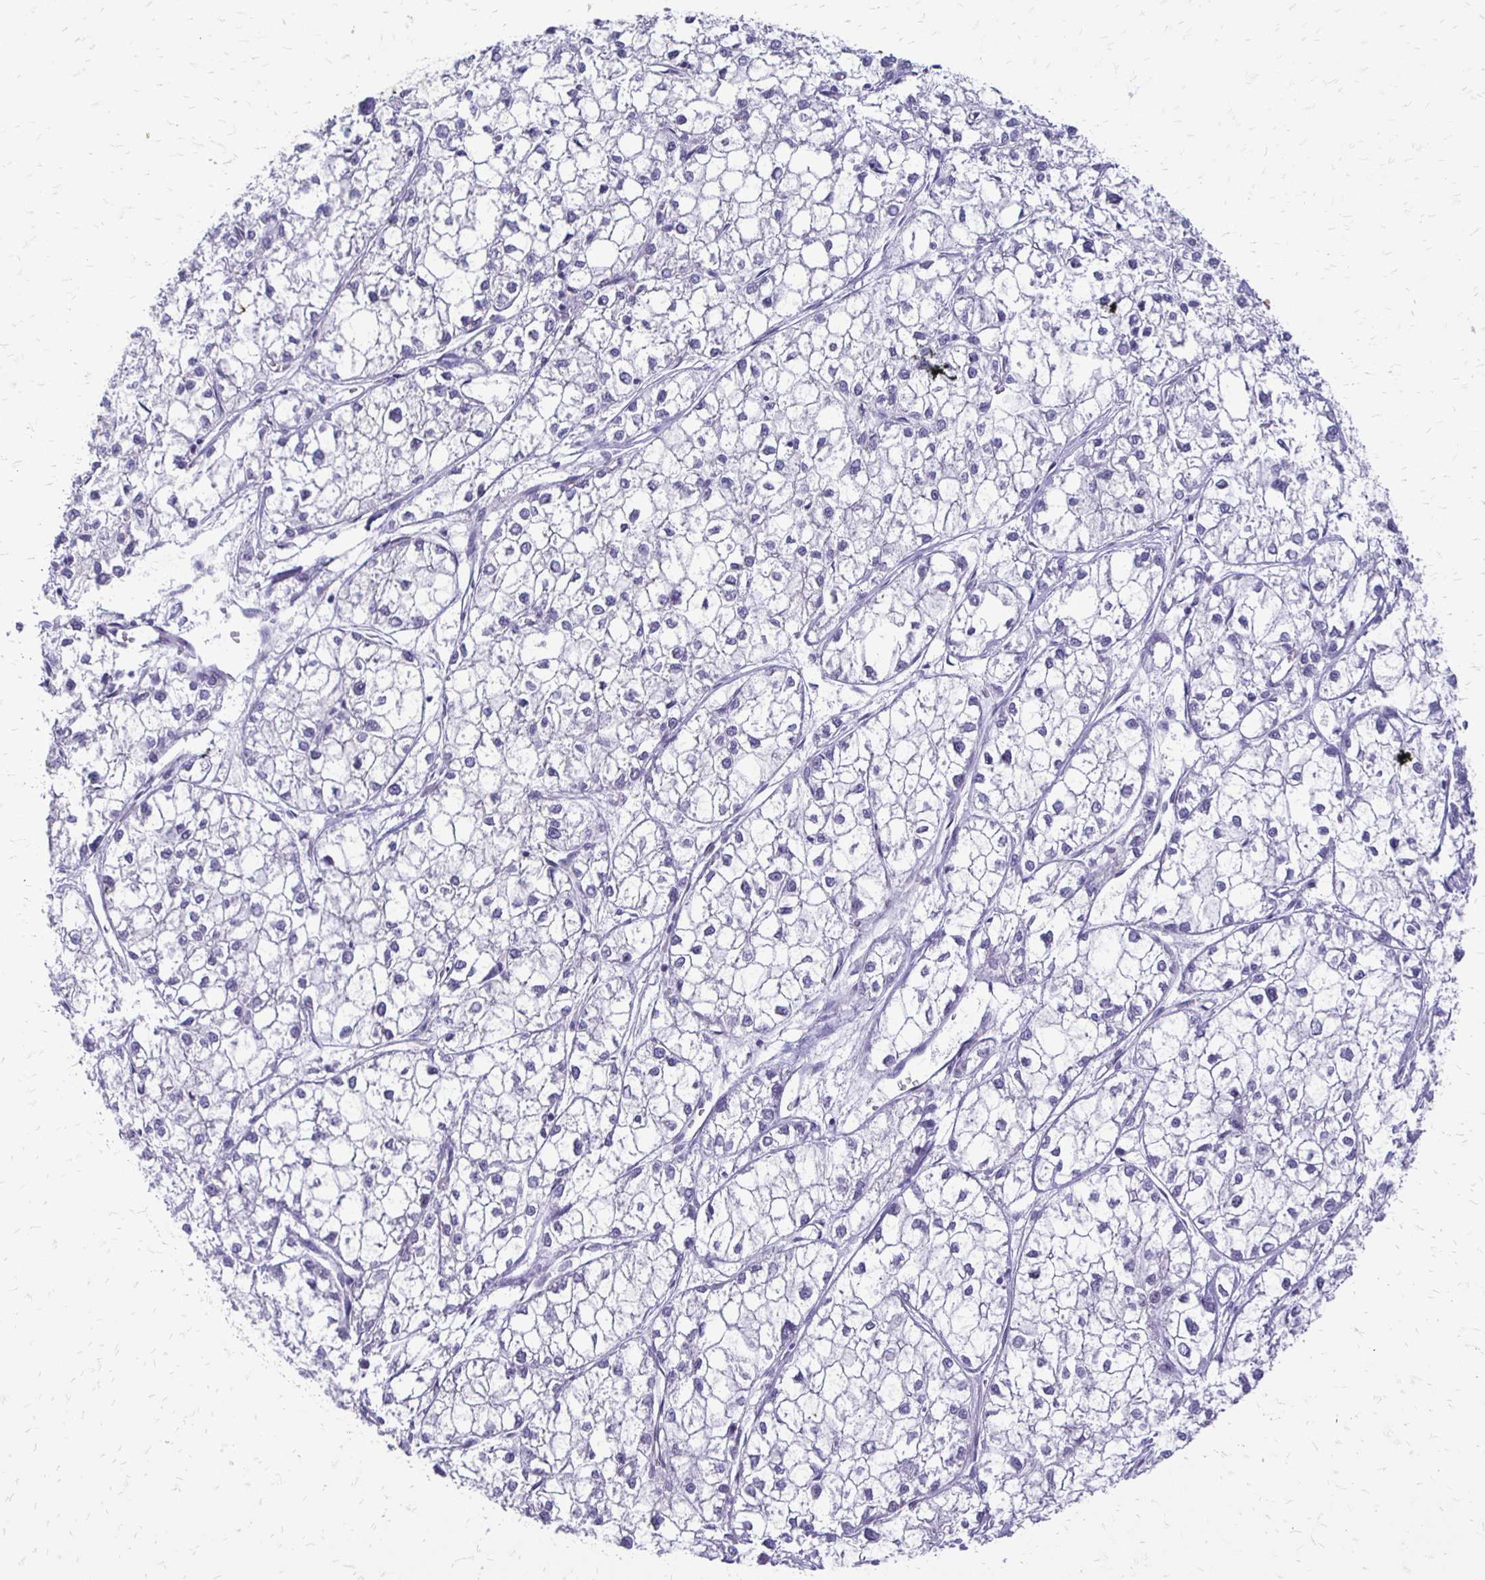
{"staining": {"intensity": "negative", "quantity": "none", "location": "none"}, "tissue": "liver cancer", "cell_type": "Tumor cells", "image_type": "cancer", "snomed": [{"axis": "morphology", "description": "Carcinoma, Hepatocellular, NOS"}, {"axis": "topography", "description": "Liver"}], "caption": "This is a image of IHC staining of hepatocellular carcinoma (liver), which shows no staining in tumor cells.", "gene": "EPYC", "patient": {"sex": "female", "age": 43}}